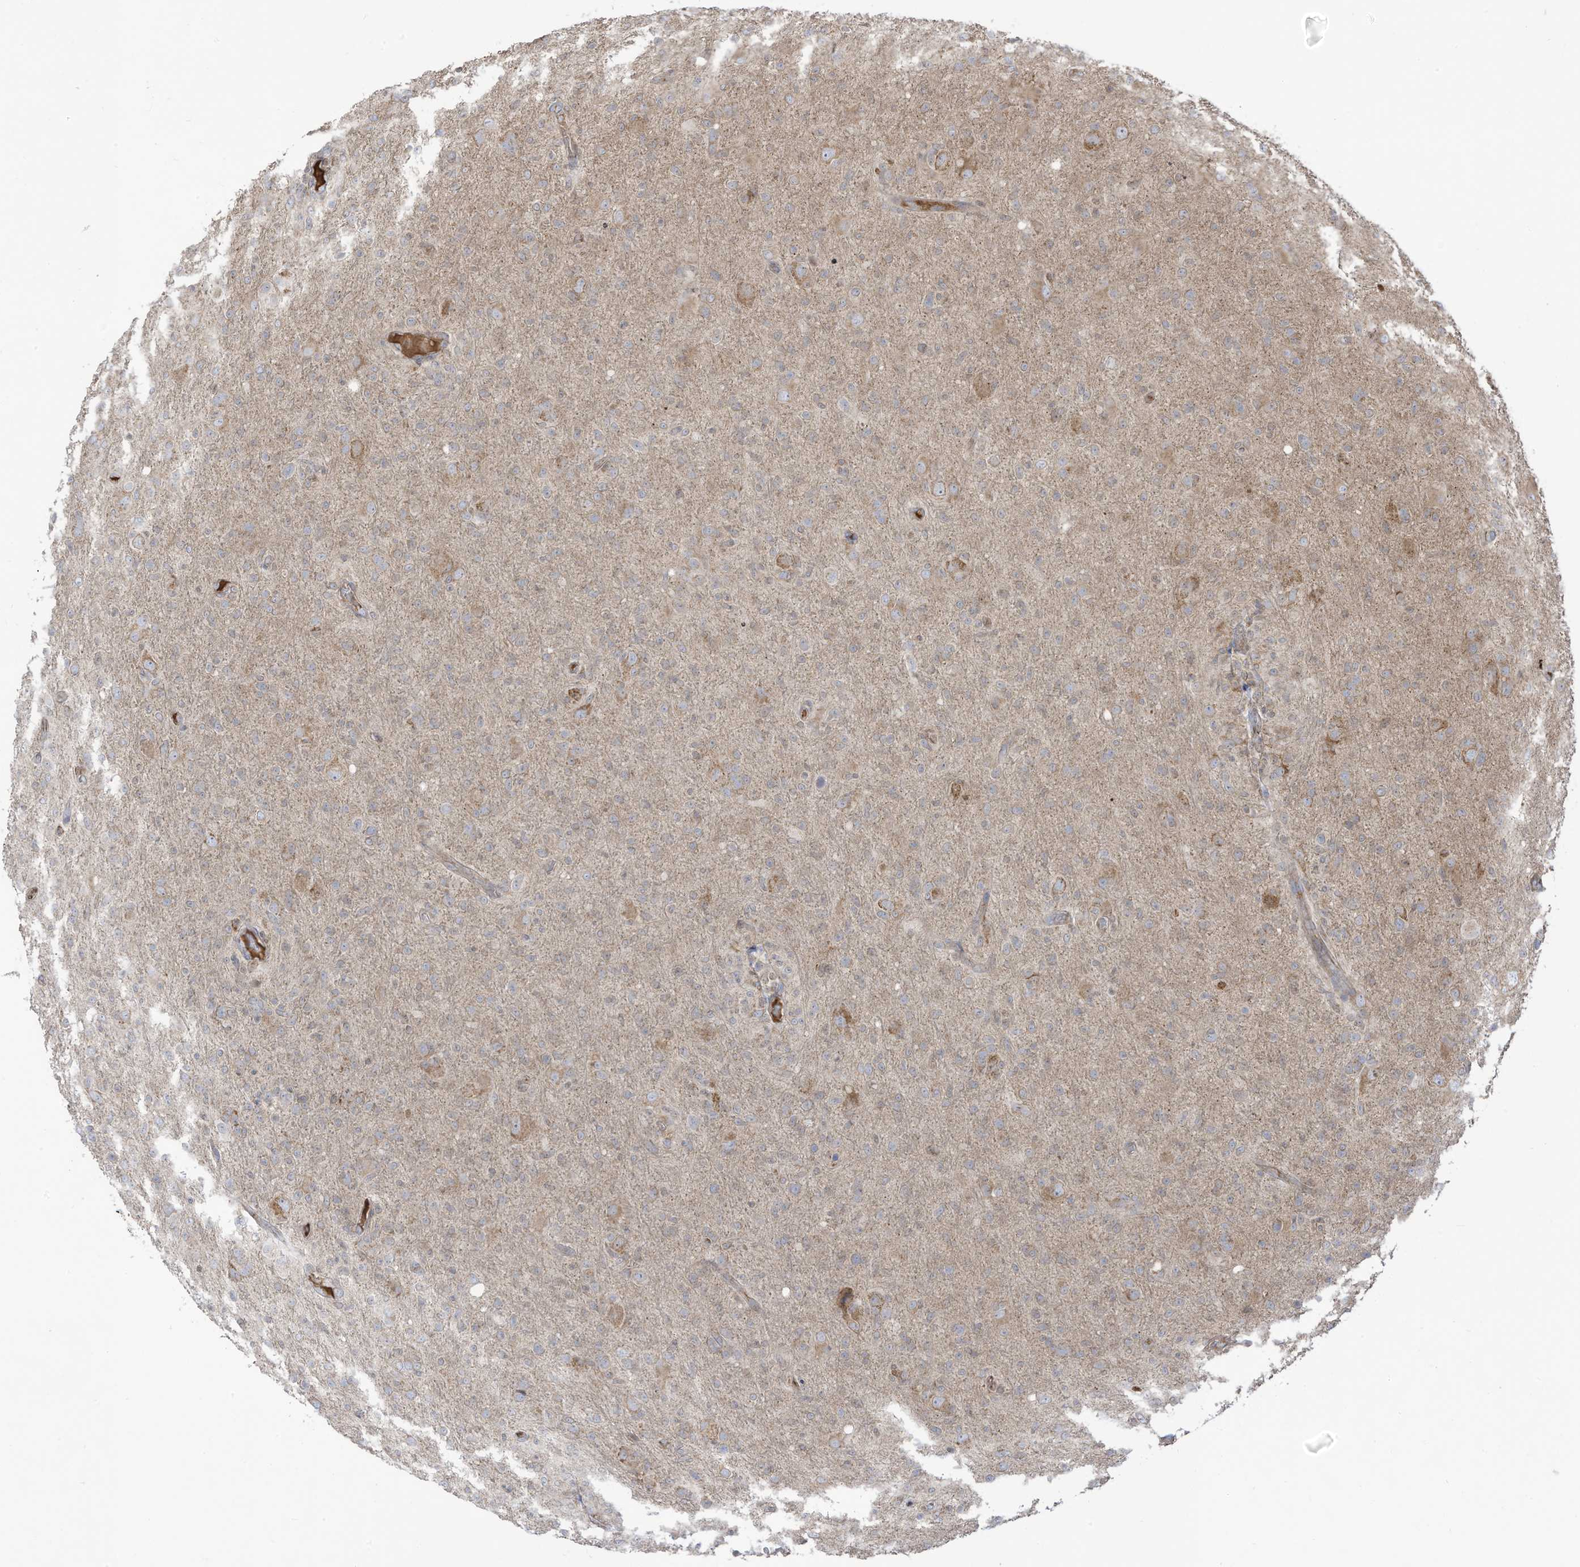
{"staining": {"intensity": "weak", "quantity": "<25%", "location": "cytoplasmic/membranous"}, "tissue": "glioma", "cell_type": "Tumor cells", "image_type": "cancer", "snomed": [{"axis": "morphology", "description": "Glioma, malignant, High grade"}, {"axis": "topography", "description": "Brain"}], "caption": "Tumor cells show no significant expression in high-grade glioma (malignant).", "gene": "CGAS", "patient": {"sex": "female", "age": 57}}